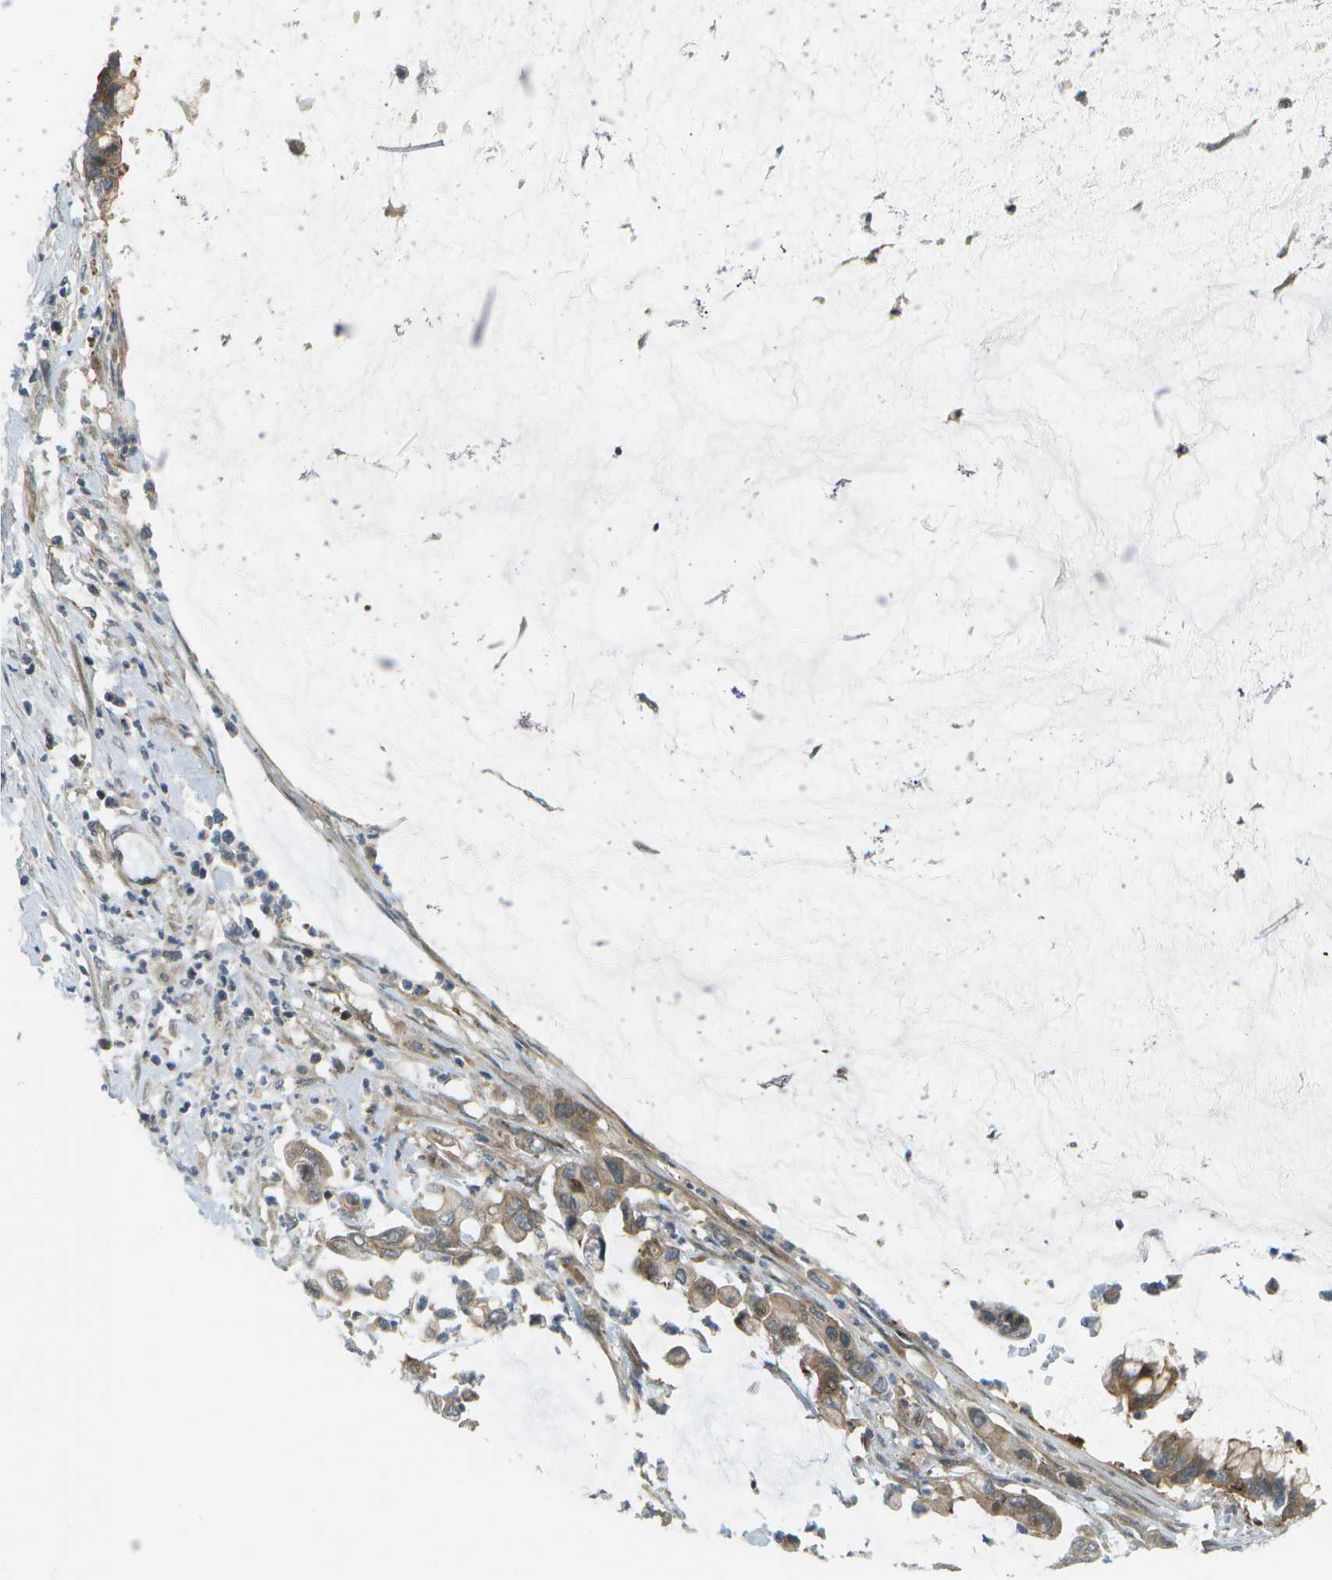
{"staining": {"intensity": "weak", "quantity": ">75%", "location": "cytoplasmic/membranous"}, "tissue": "pancreatic cancer", "cell_type": "Tumor cells", "image_type": "cancer", "snomed": [{"axis": "morphology", "description": "Adenocarcinoma, NOS"}, {"axis": "topography", "description": "Pancreas"}], "caption": "Immunohistochemistry histopathology image of pancreatic adenocarcinoma stained for a protein (brown), which displays low levels of weak cytoplasmic/membranous positivity in approximately >75% of tumor cells.", "gene": "WNK2", "patient": {"sex": "male", "age": 41}}